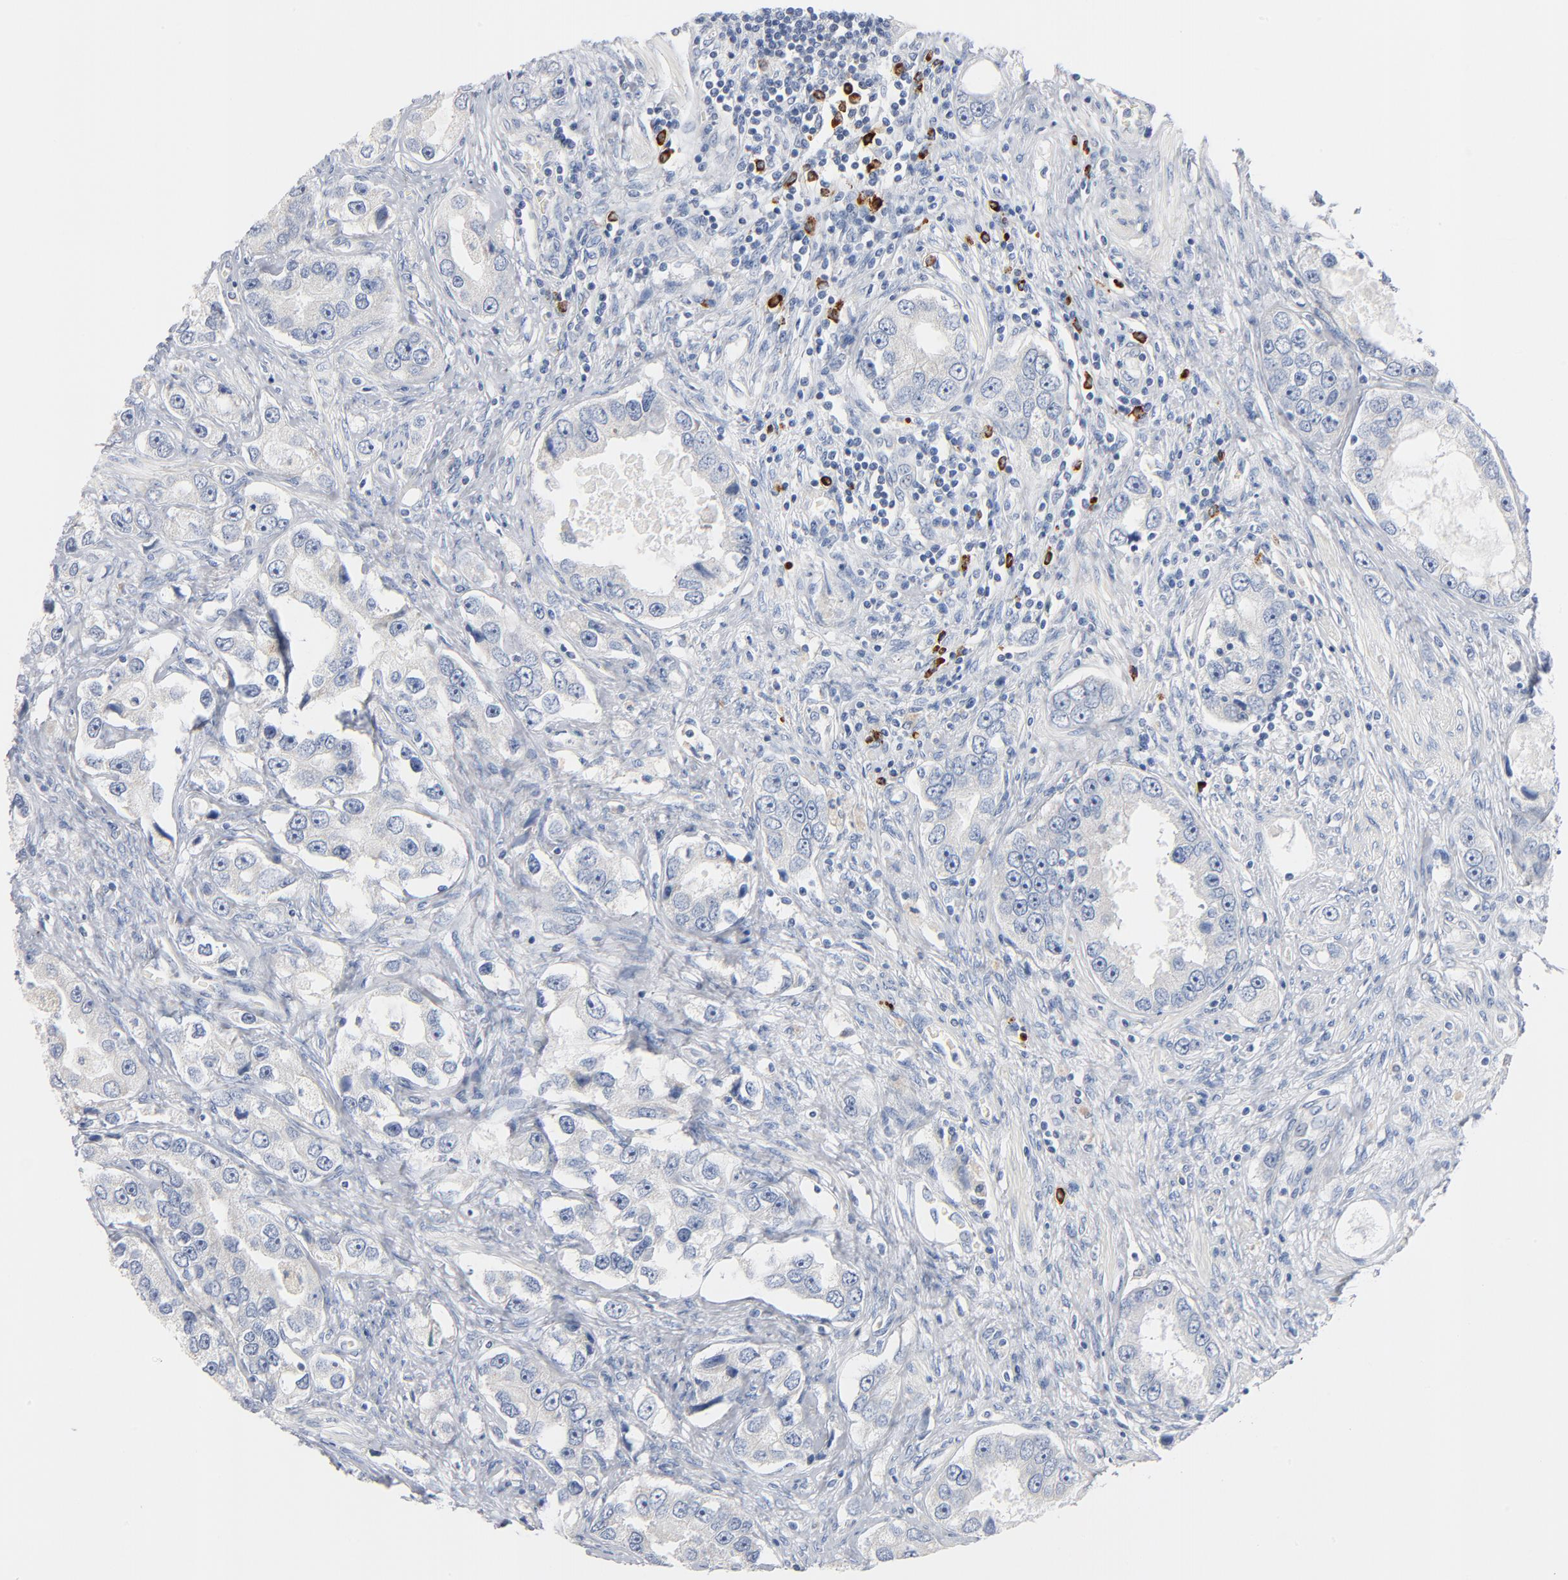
{"staining": {"intensity": "negative", "quantity": "none", "location": "none"}, "tissue": "prostate cancer", "cell_type": "Tumor cells", "image_type": "cancer", "snomed": [{"axis": "morphology", "description": "Adenocarcinoma, High grade"}, {"axis": "topography", "description": "Prostate"}], "caption": "High power microscopy photomicrograph of an immunohistochemistry (IHC) micrograph of prostate cancer, revealing no significant staining in tumor cells.", "gene": "GZMB", "patient": {"sex": "male", "age": 63}}